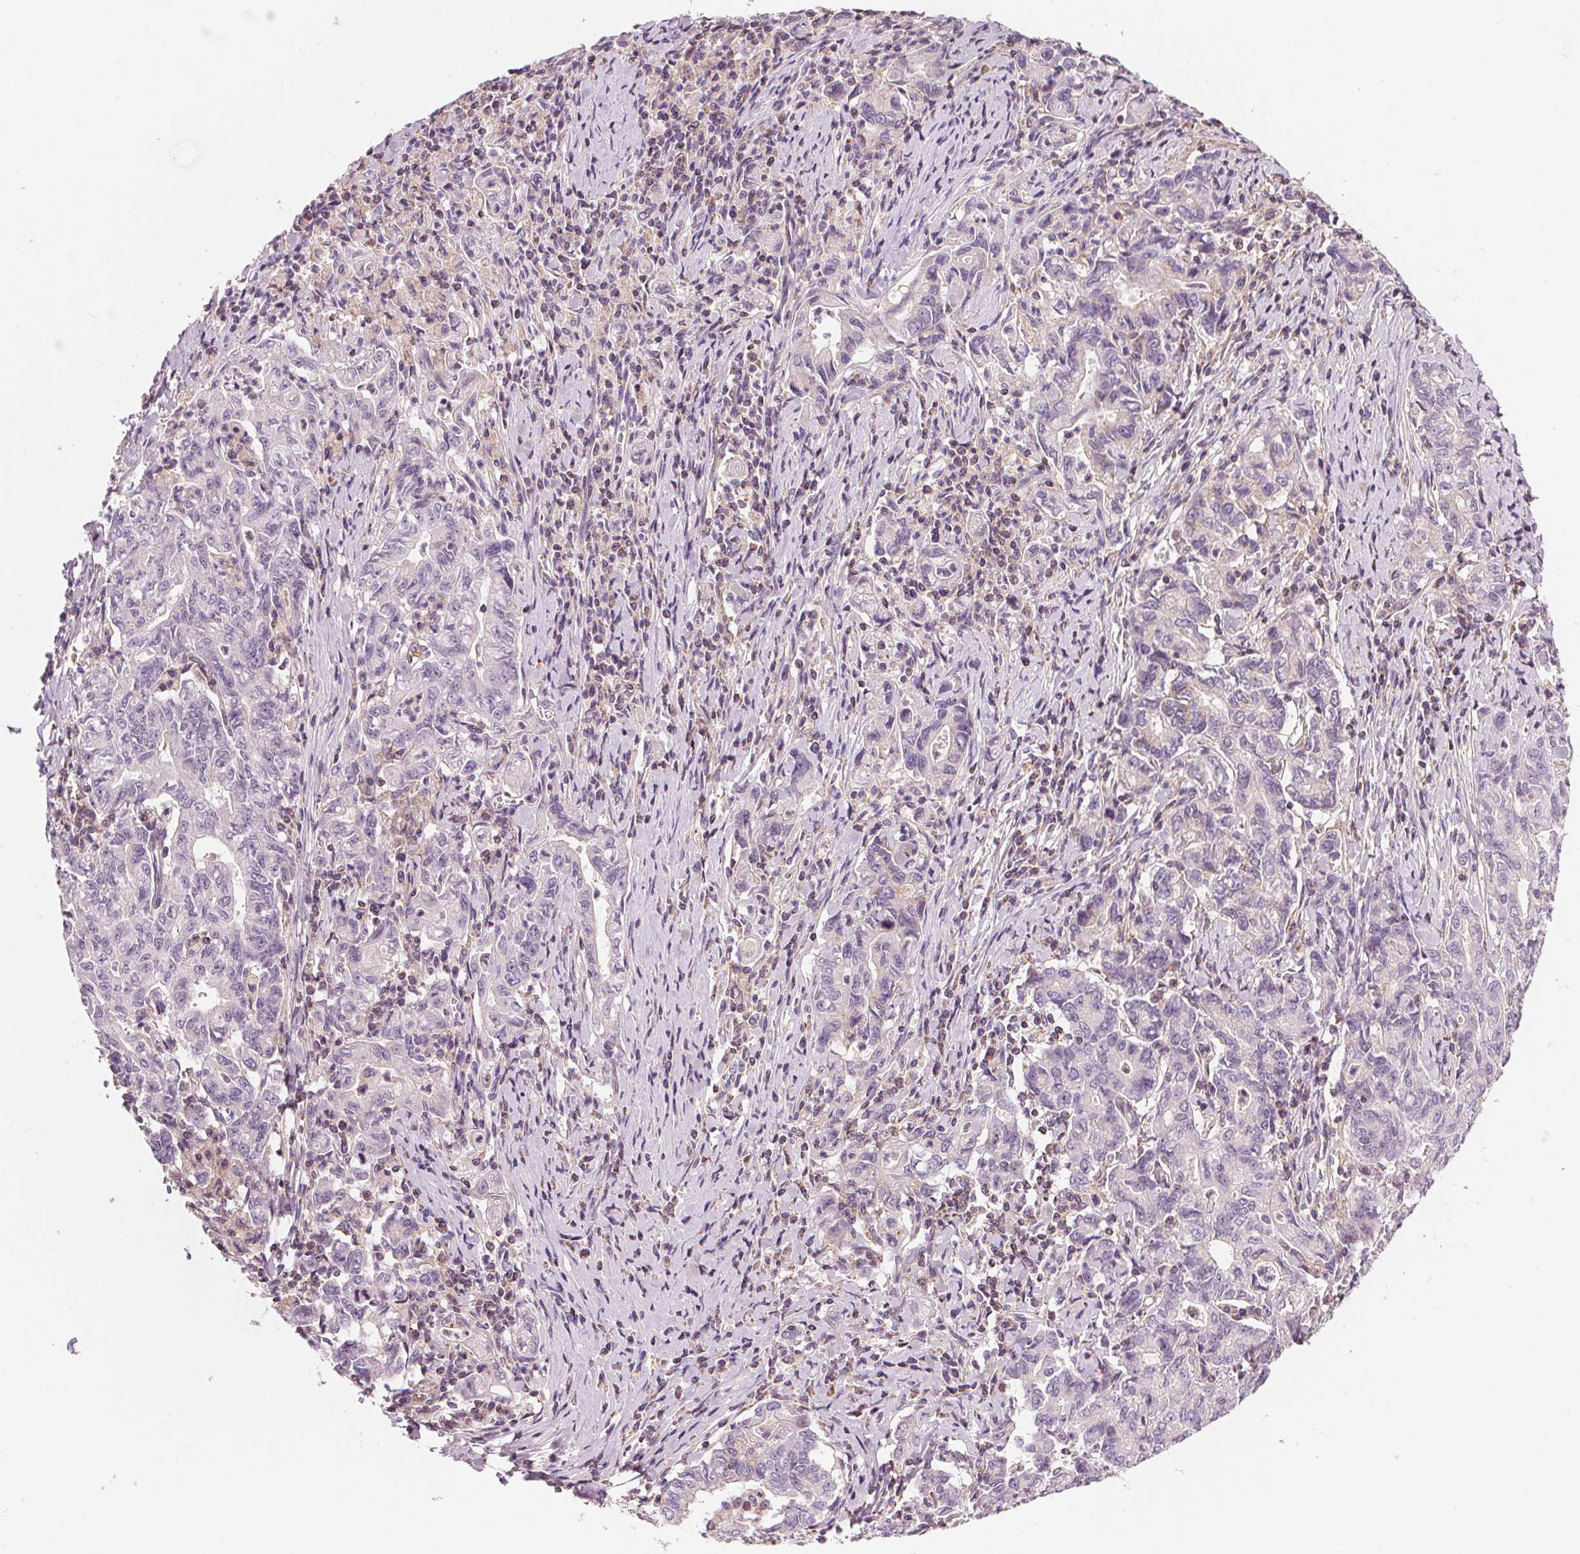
{"staining": {"intensity": "negative", "quantity": "none", "location": "none"}, "tissue": "stomach cancer", "cell_type": "Tumor cells", "image_type": "cancer", "snomed": [{"axis": "morphology", "description": "Adenocarcinoma, NOS"}, {"axis": "topography", "description": "Stomach, upper"}], "caption": "High magnification brightfield microscopy of stomach adenocarcinoma stained with DAB (3,3'-diaminobenzidine) (brown) and counterstained with hematoxylin (blue): tumor cells show no significant expression. Brightfield microscopy of immunohistochemistry (IHC) stained with DAB (3,3'-diaminobenzidine) (brown) and hematoxylin (blue), captured at high magnification.", "gene": "RAB20", "patient": {"sex": "female", "age": 79}}